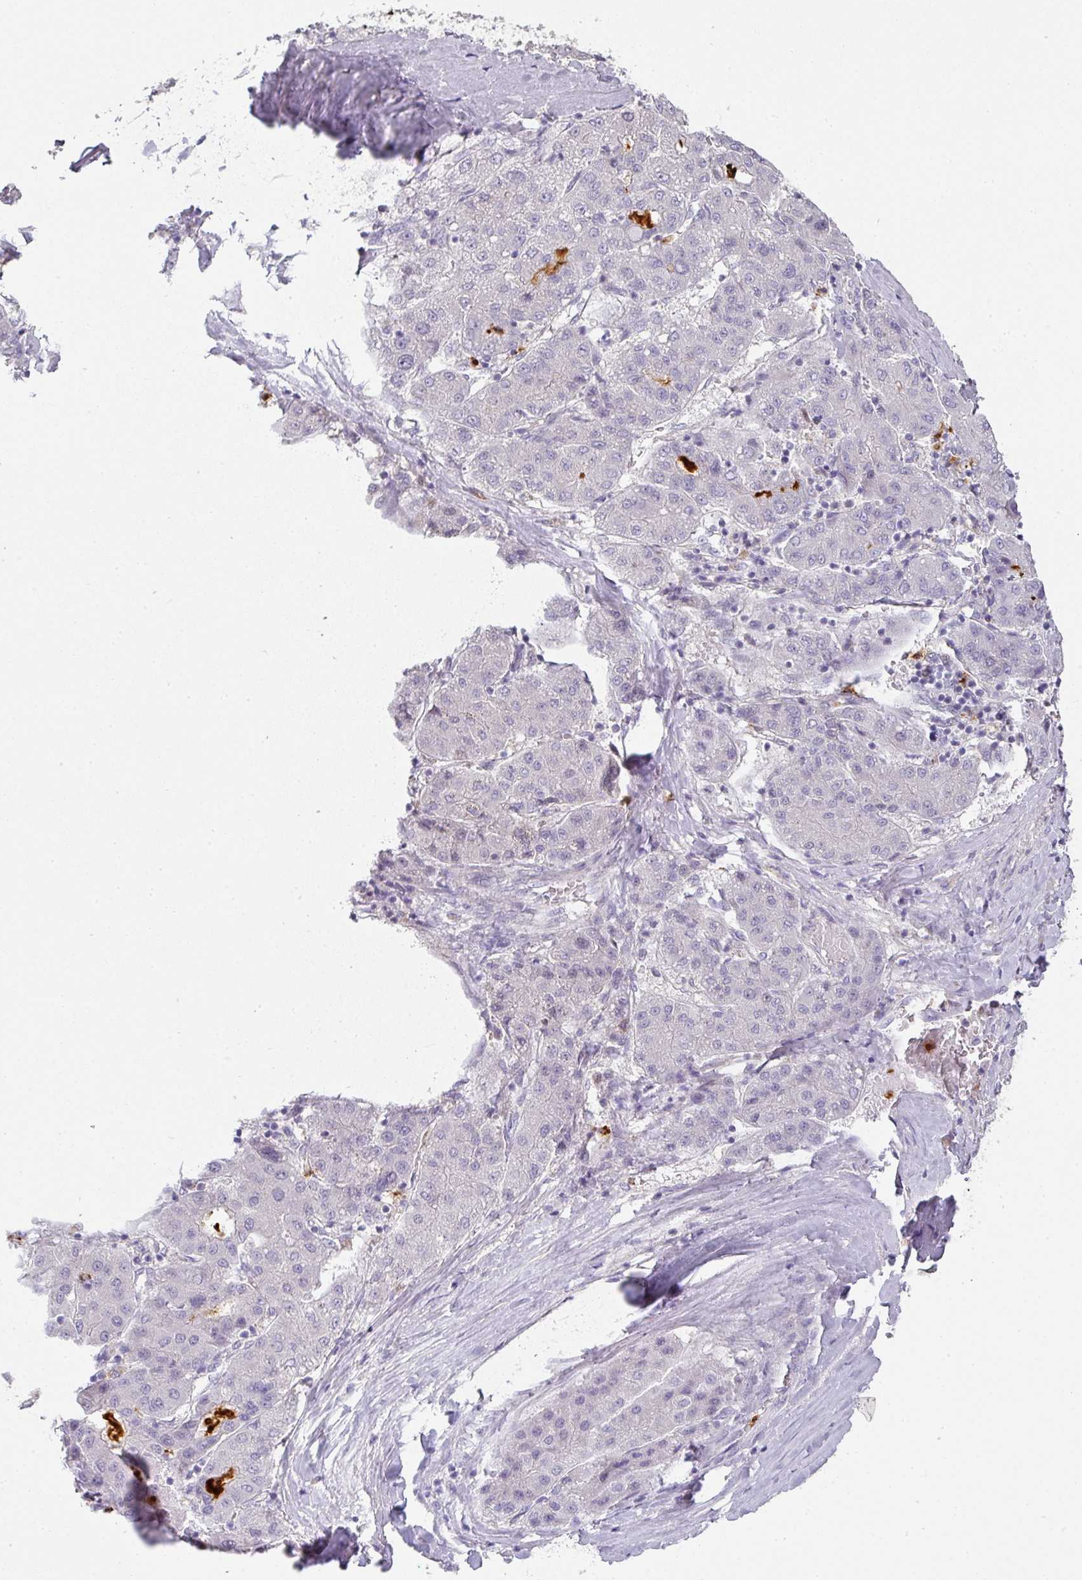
{"staining": {"intensity": "negative", "quantity": "none", "location": "none"}, "tissue": "liver cancer", "cell_type": "Tumor cells", "image_type": "cancer", "snomed": [{"axis": "morphology", "description": "Carcinoma, Hepatocellular, NOS"}, {"axis": "topography", "description": "Liver"}], "caption": "IHC photomicrograph of neoplastic tissue: human liver hepatocellular carcinoma stained with DAB exhibits no significant protein positivity in tumor cells.", "gene": "HHEX", "patient": {"sex": "male", "age": 65}}